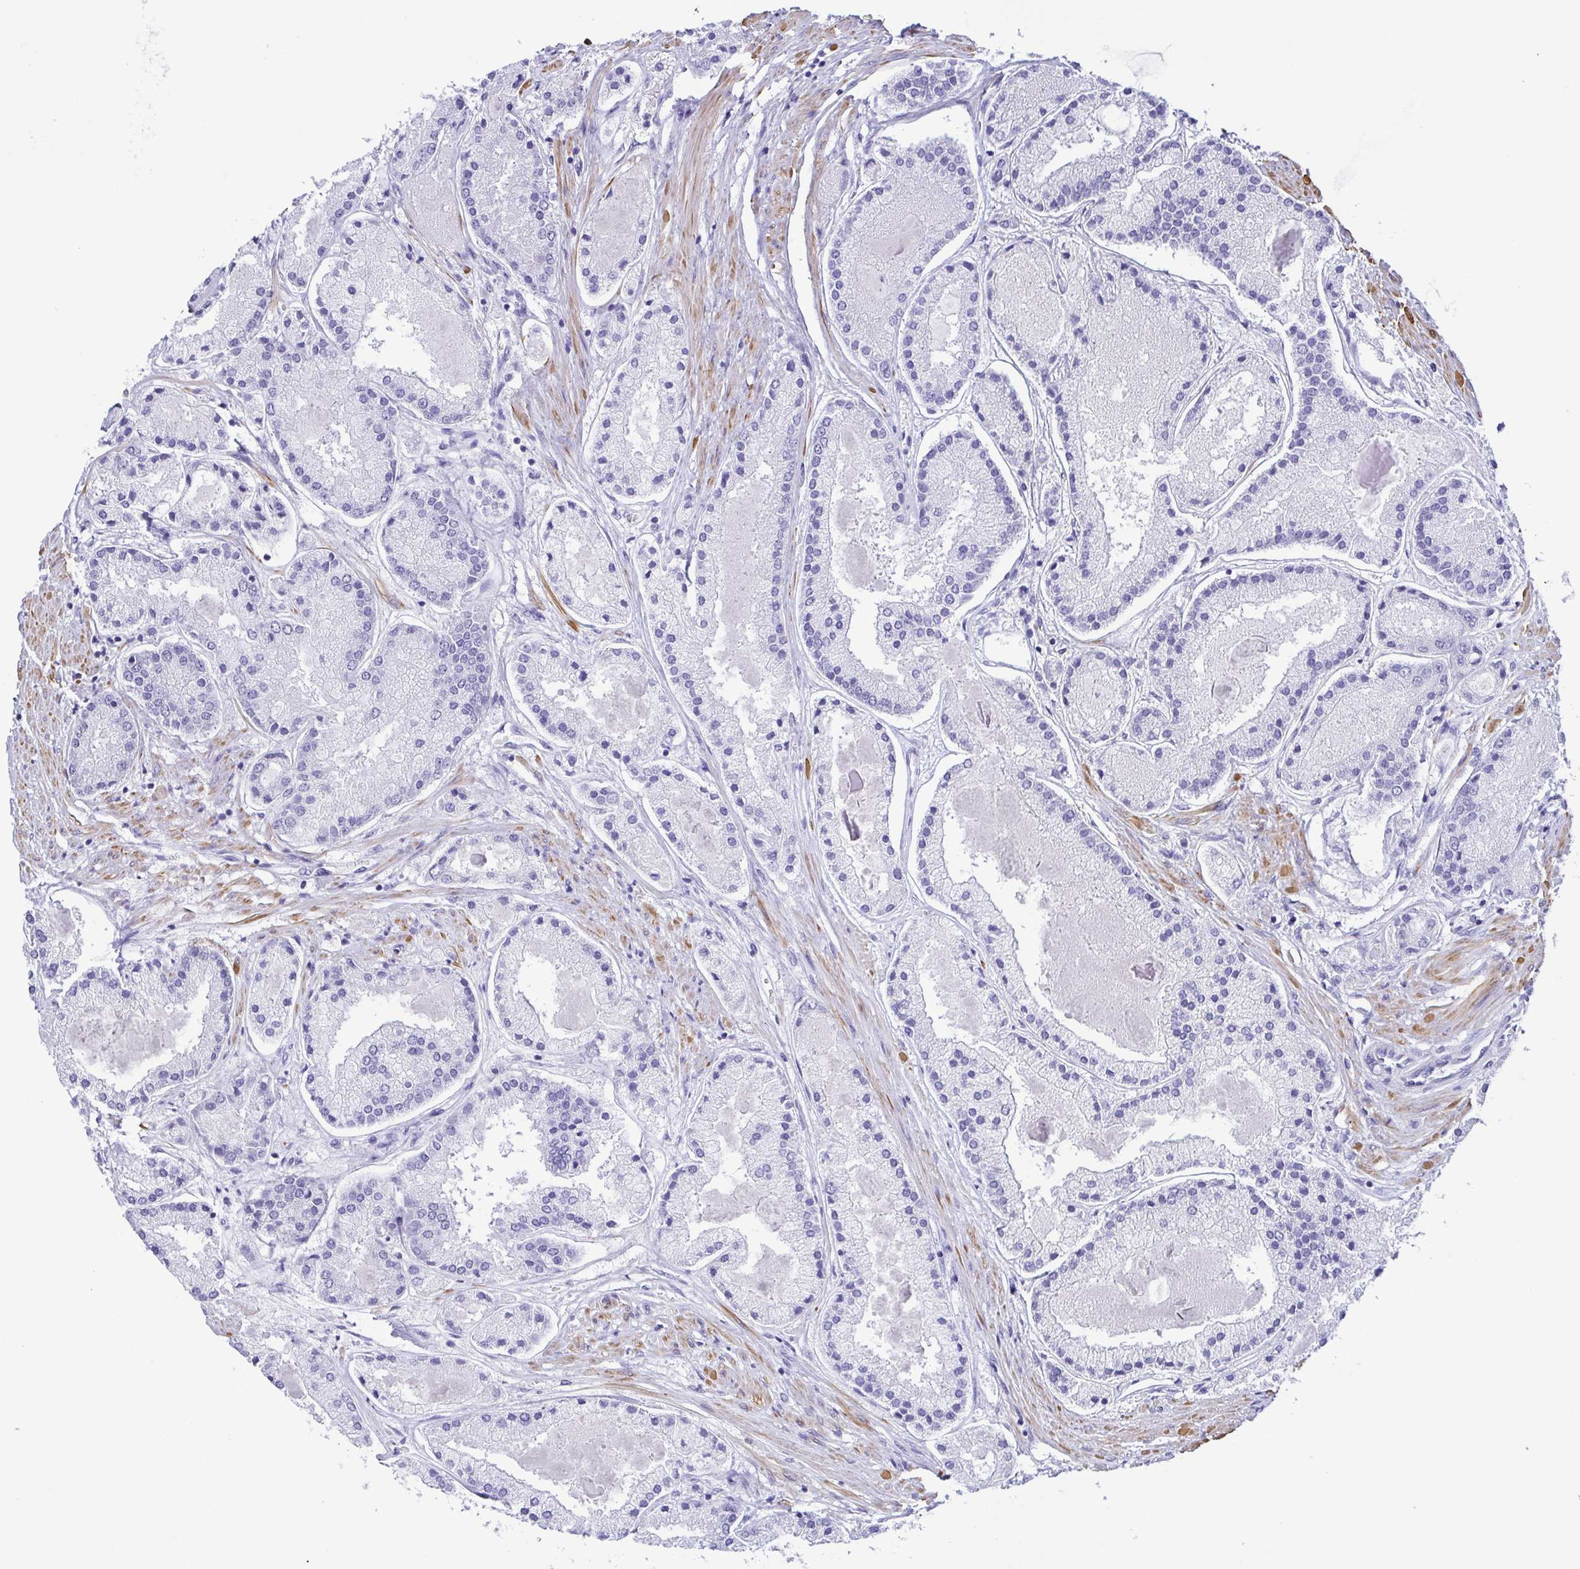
{"staining": {"intensity": "negative", "quantity": "none", "location": "none"}, "tissue": "prostate cancer", "cell_type": "Tumor cells", "image_type": "cancer", "snomed": [{"axis": "morphology", "description": "Adenocarcinoma, High grade"}, {"axis": "topography", "description": "Prostate"}], "caption": "The immunohistochemistry histopathology image has no significant positivity in tumor cells of prostate adenocarcinoma (high-grade) tissue.", "gene": "MYL7", "patient": {"sex": "male", "age": 67}}